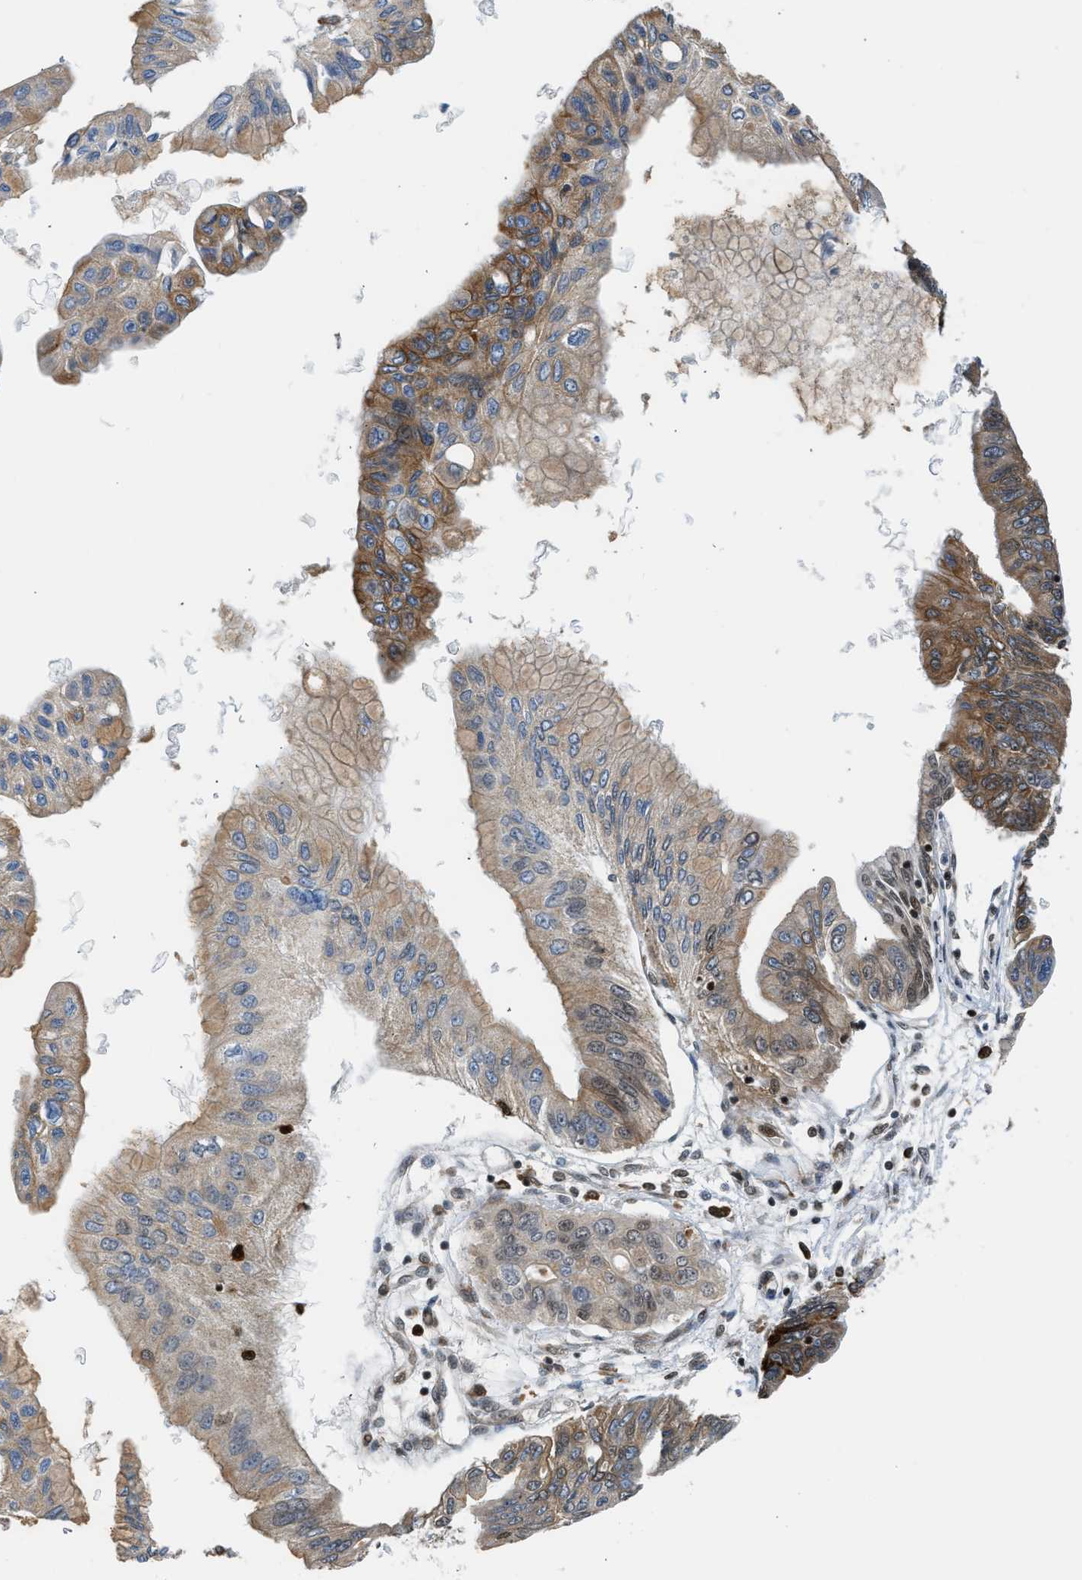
{"staining": {"intensity": "moderate", "quantity": ">75%", "location": "cytoplasmic/membranous"}, "tissue": "pancreatic cancer", "cell_type": "Tumor cells", "image_type": "cancer", "snomed": [{"axis": "morphology", "description": "Adenocarcinoma, NOS"}, {"axis": "topography", "description": "Pancreas"}], "caption": "A brown stain labels moderate cytoplasmic/membranous staining of a protein in pancreatic cancer tumor cells.", "gene": "RETREG3", "patient": {"sex": "female", "age": 77}}